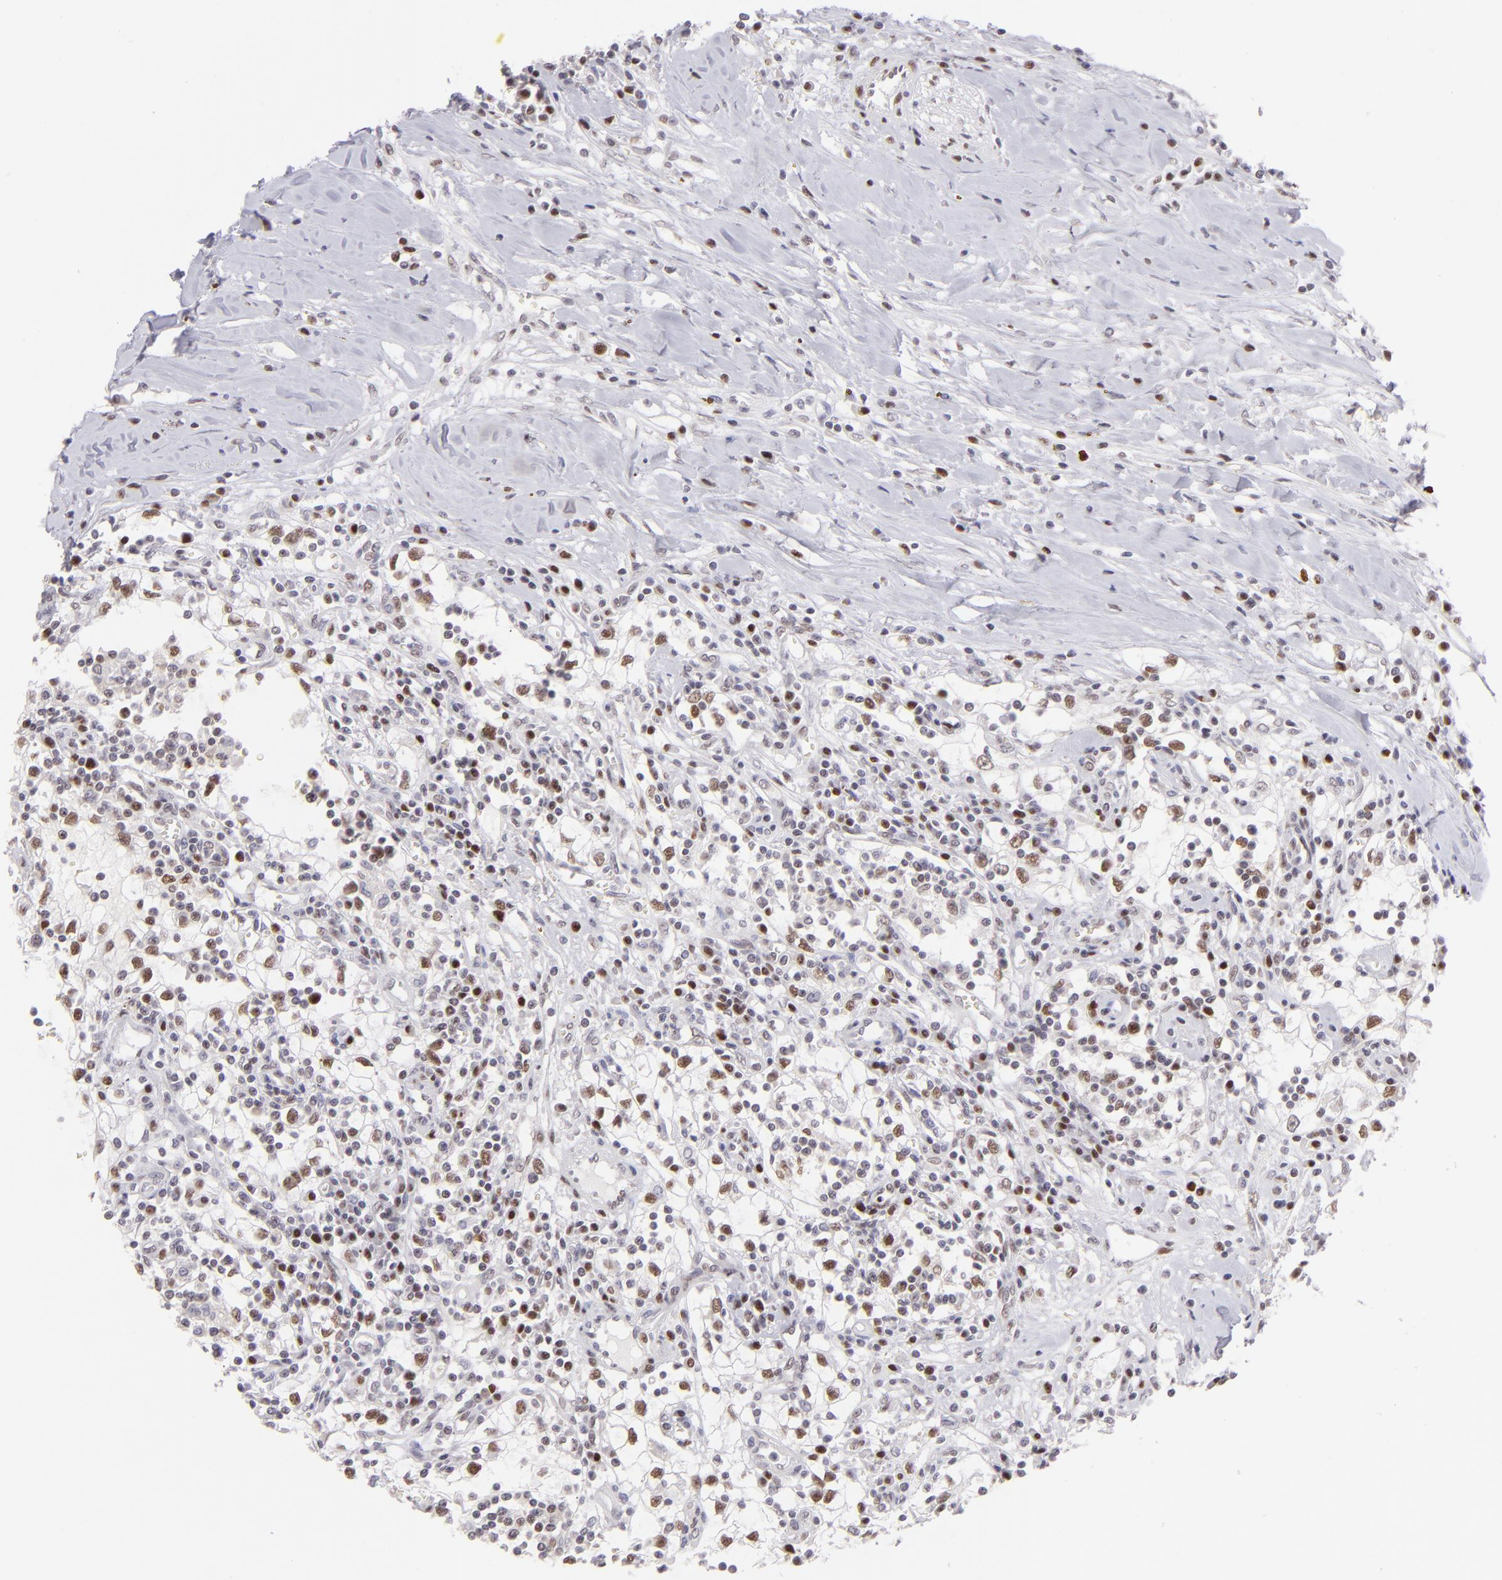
{"staining": {"intensity": "weak", "quantity": "<25%", "location": "nuclear"}, "tissue": "renal cancer", "cell_type": "Tumor cells", "image_type": "cancer", "snomed": [{"axis": "morphology", "description": "Adenocarcinoma, NOS"}, {"axis": "topography", "description": "Kidney"}], "caption": "Protein analysis of adenocarcinoma (renal) reveals no significant positivity in tumor cells.", "gene": "POU2F1", "patient": {"sex": "male", "age": 82}}